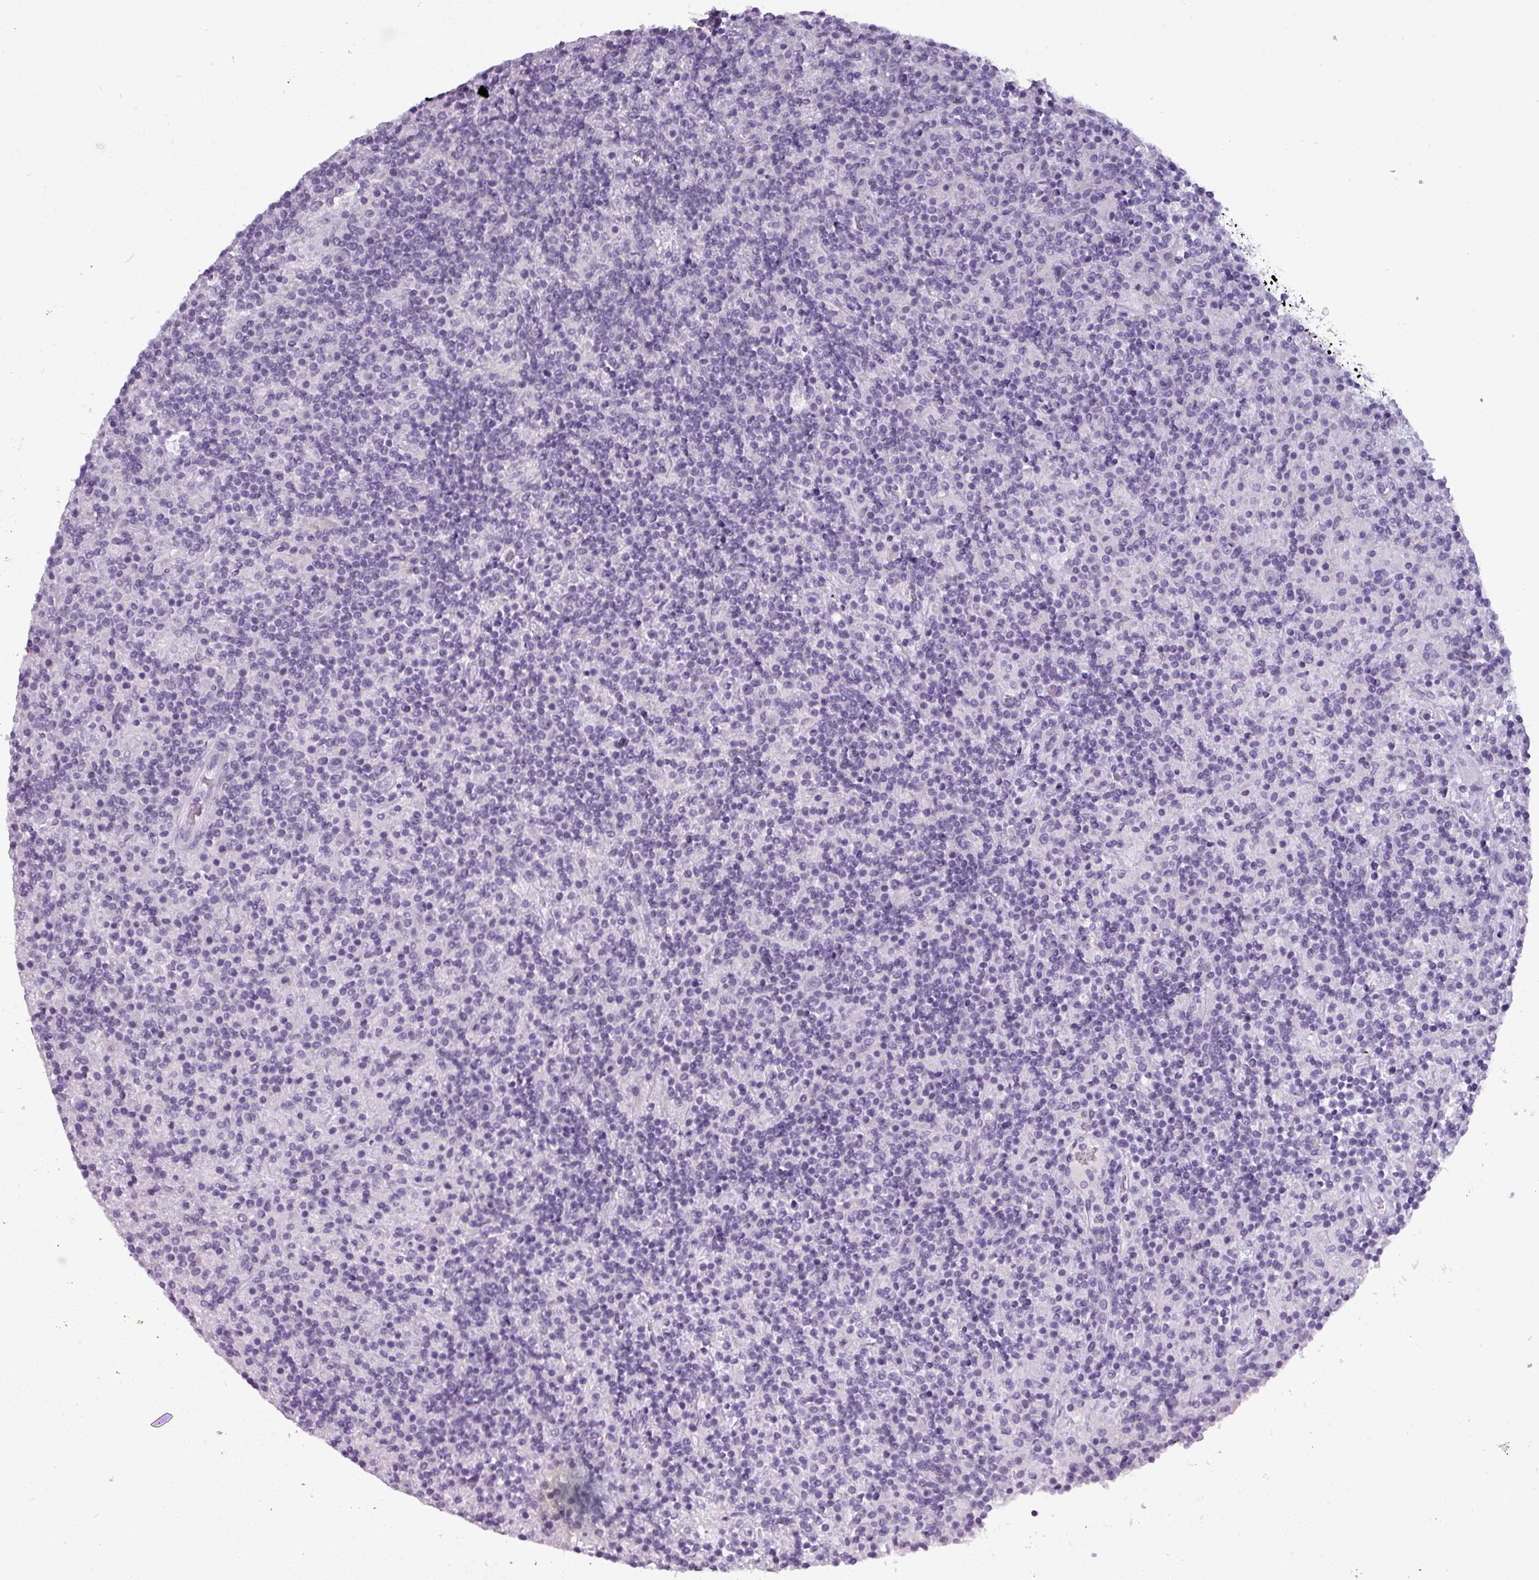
{"staining": {"intensity": "negative", "quantity": "none", "location": "none"}, "tissue": "lymphoma", "cell_type": "Tumor cells", "image_type": "cancer", "snomed": [{"axis": "morphology", "description": "Hodgkin's disease, NOS"}, {"axis": "topography", "description": "Lymph node"}], "caption": "Immunohistochemistry (IHC) of lymphoma reveals no positivity in tumor cells. The staining is performed using DAB (3,3'-diaminobenzidine) brown chromogen with nuclei counter-stained in using hematoxylin.", "gene": "SLC26A9", "patient": {"sex": "male", "age": 70}}